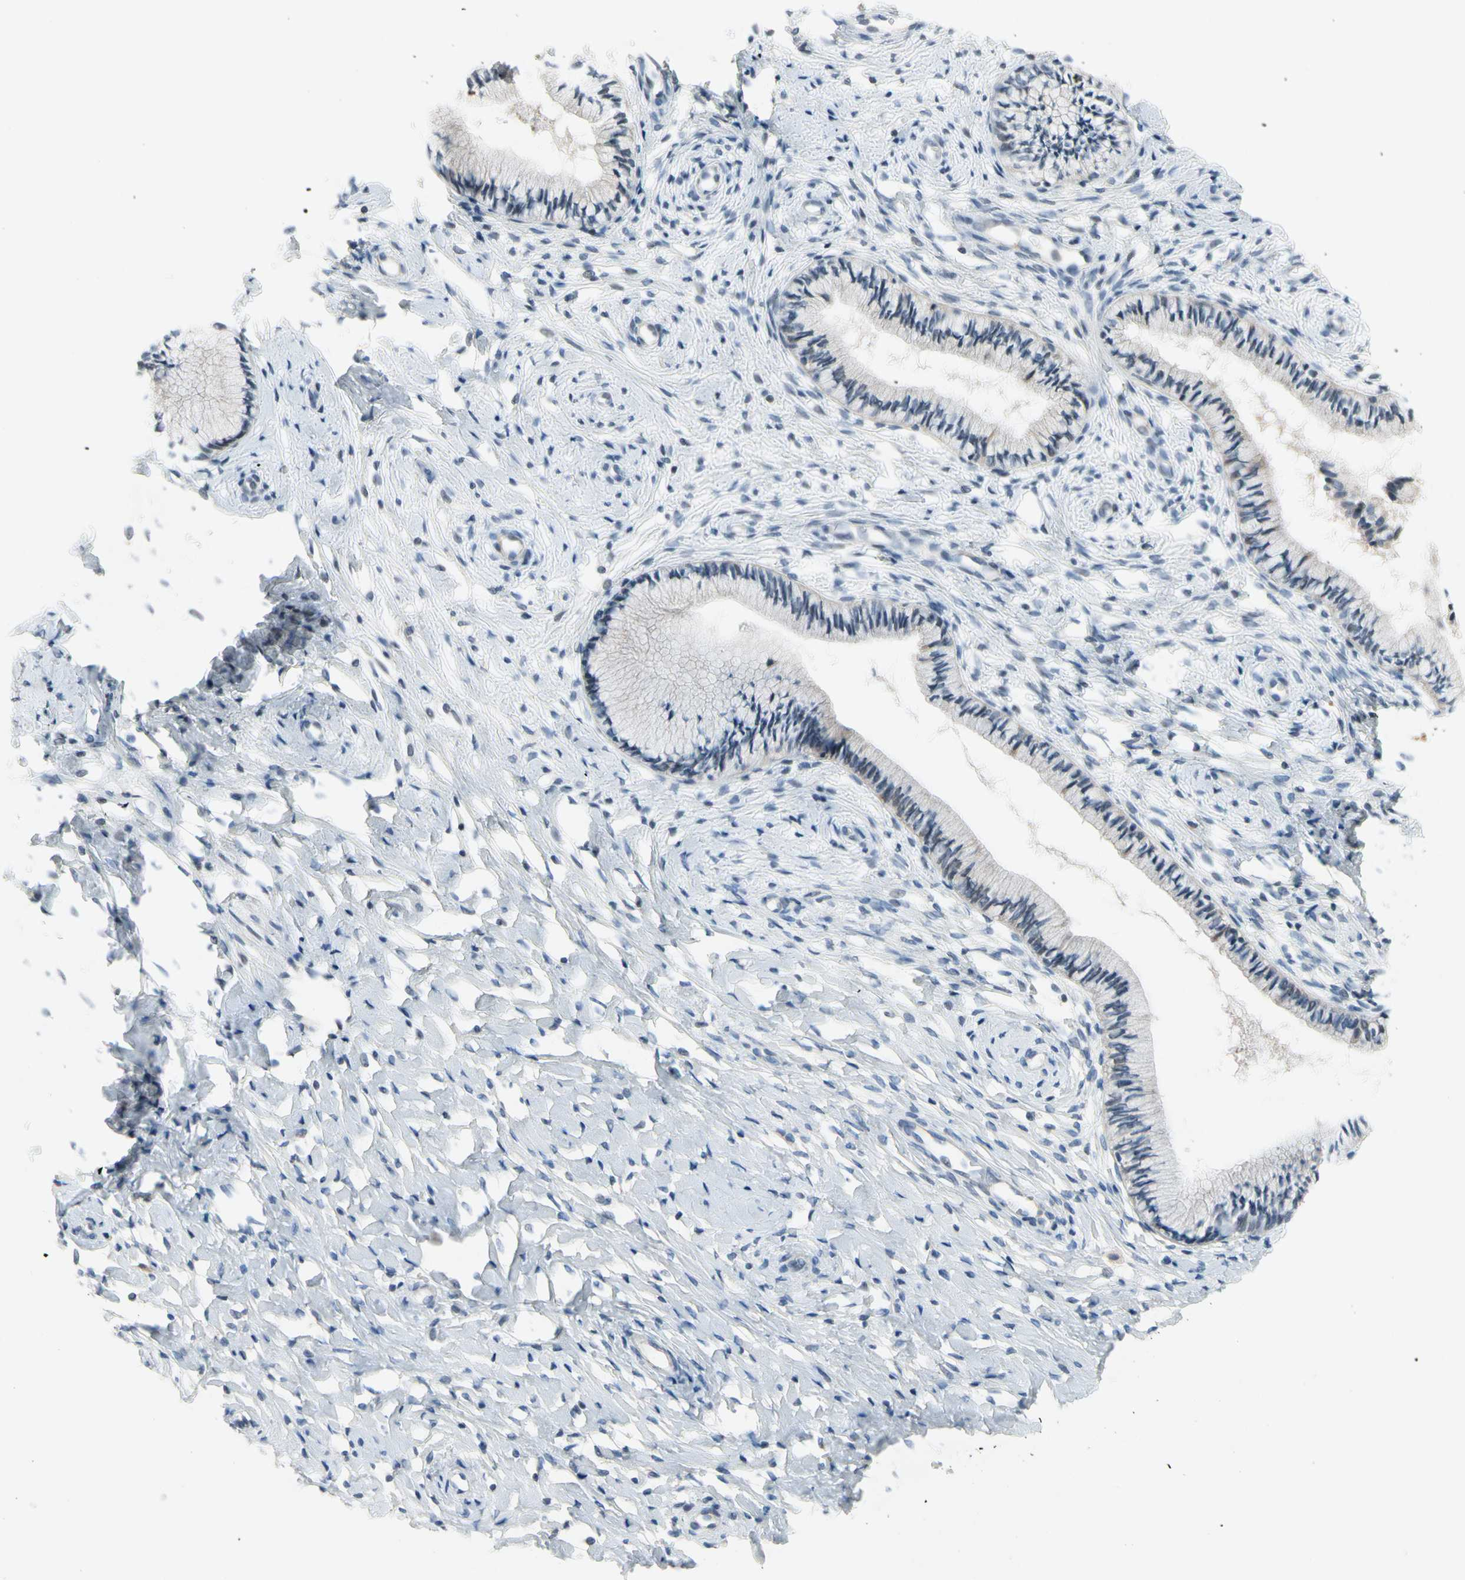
{"staining": {"intensity": "weak", "quantity": "25%-75%", "location": "cytoplasmic/membranous"}, "tissue": "cervix", "cell_type": "Glandular cells", "image_type": "normal", "snomed": [{"axis": "morphology", "description": "Normal tissue, NOS"}, {"axis": "topography", "description": "Cervix"}], "caption": "IHC (DAB) staining of normal cervix shows weak cytoplasmic/membranous protein staining in about 25%-75% of glandular cells. (DAB IHC, brown staining for protein, blue staining for nuclei).", "gene": "PIP5K1B", "patient": {"sex": "female", "age": 46}}